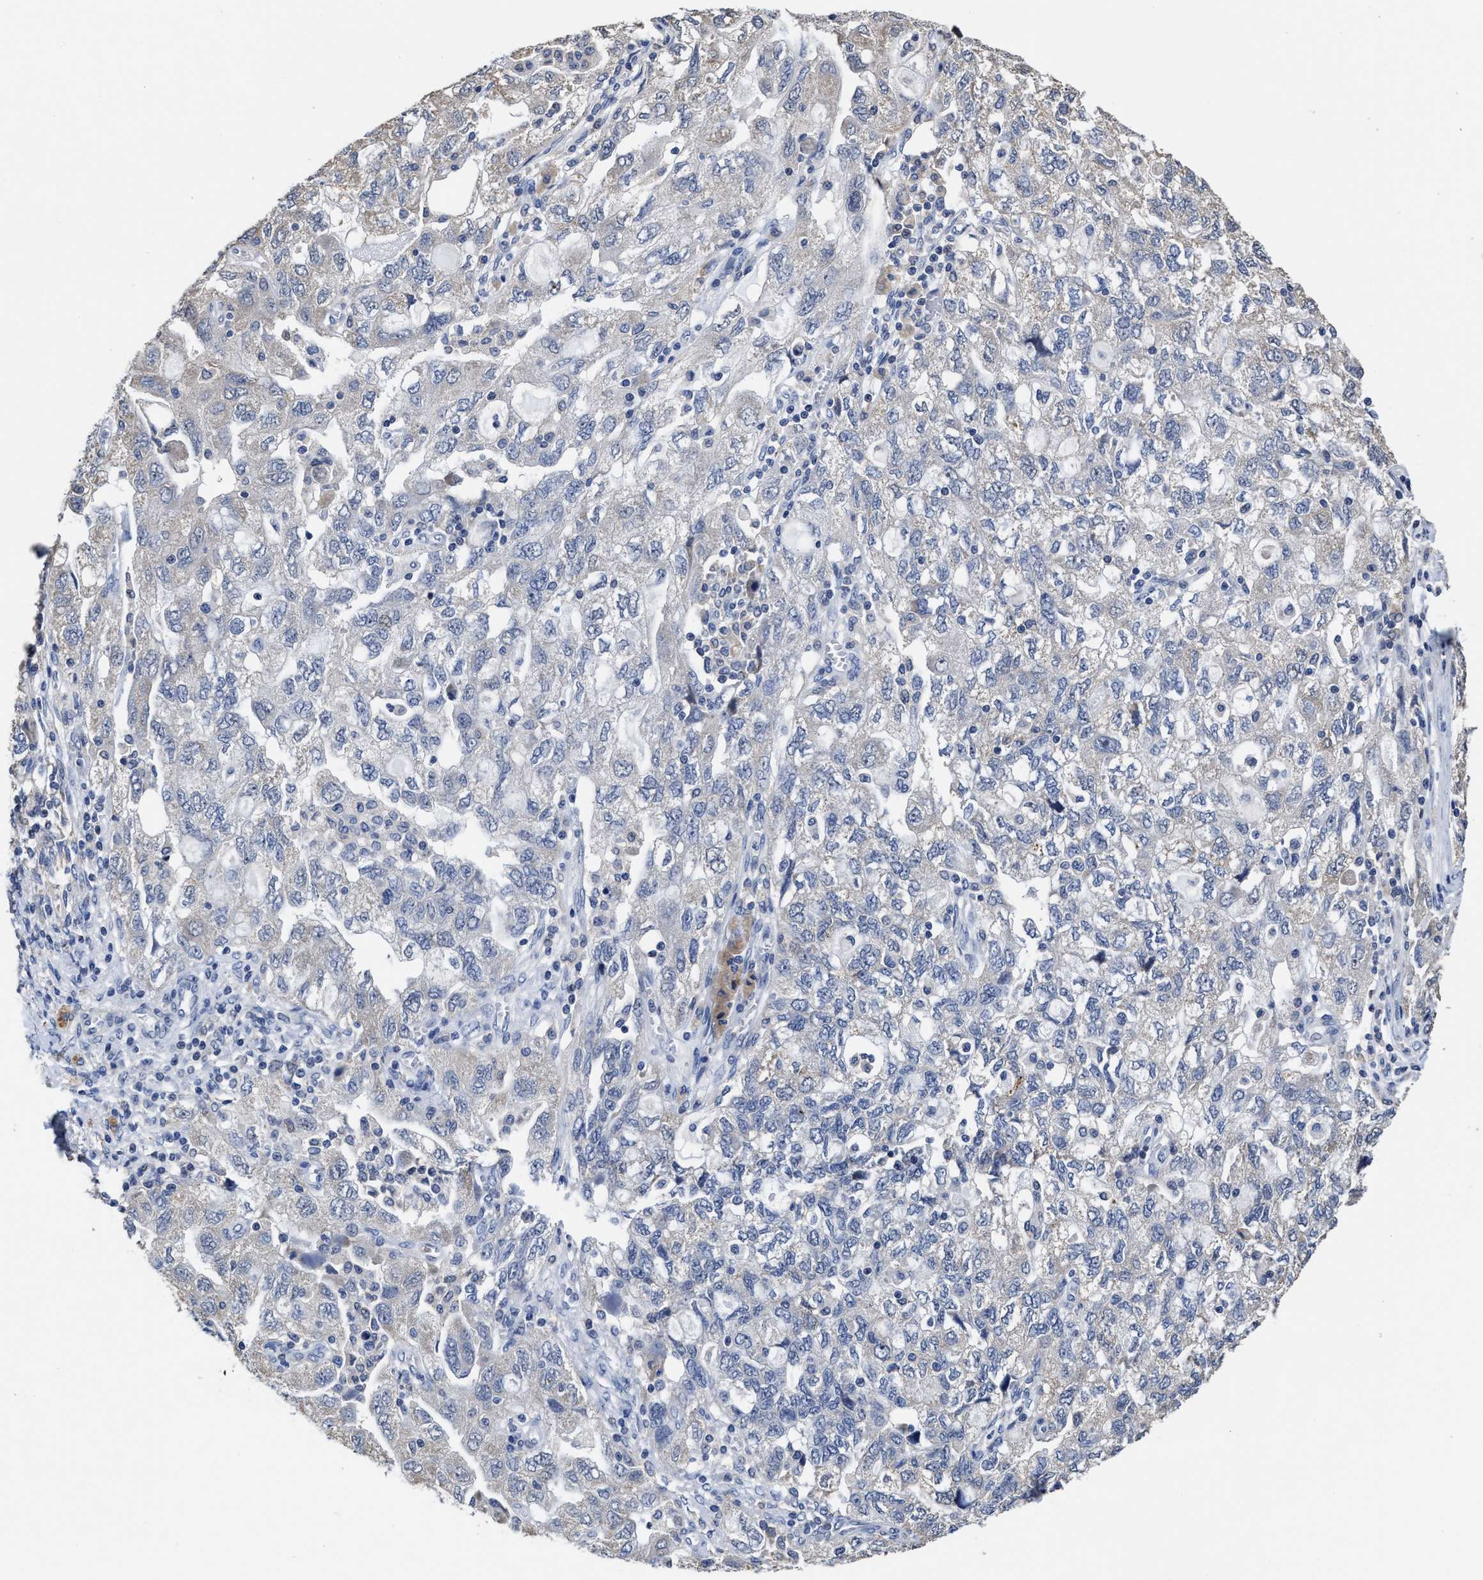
{"staining": {"intensity": "weak", "quantity": "<25%", "location": "cytoplasmic/membranous"}, "tissue": "ovarian cancer", "cell_type": "Tumor cells", "image_type": "cancer", "snomed": [{"axis": "morphology", "description": "Carcinoma, NOS"}, {"axis": "morphology", "description": "Cystadenocarcinoma, serous, NOS"}, {"axis": "topography", "description": "Ovary"}], "caption": "Tumor cells show no significant protein expression in carcinoma (ovarian).", "gene": "ZFAT", "patient": {"sex": "female", "age": 69}}